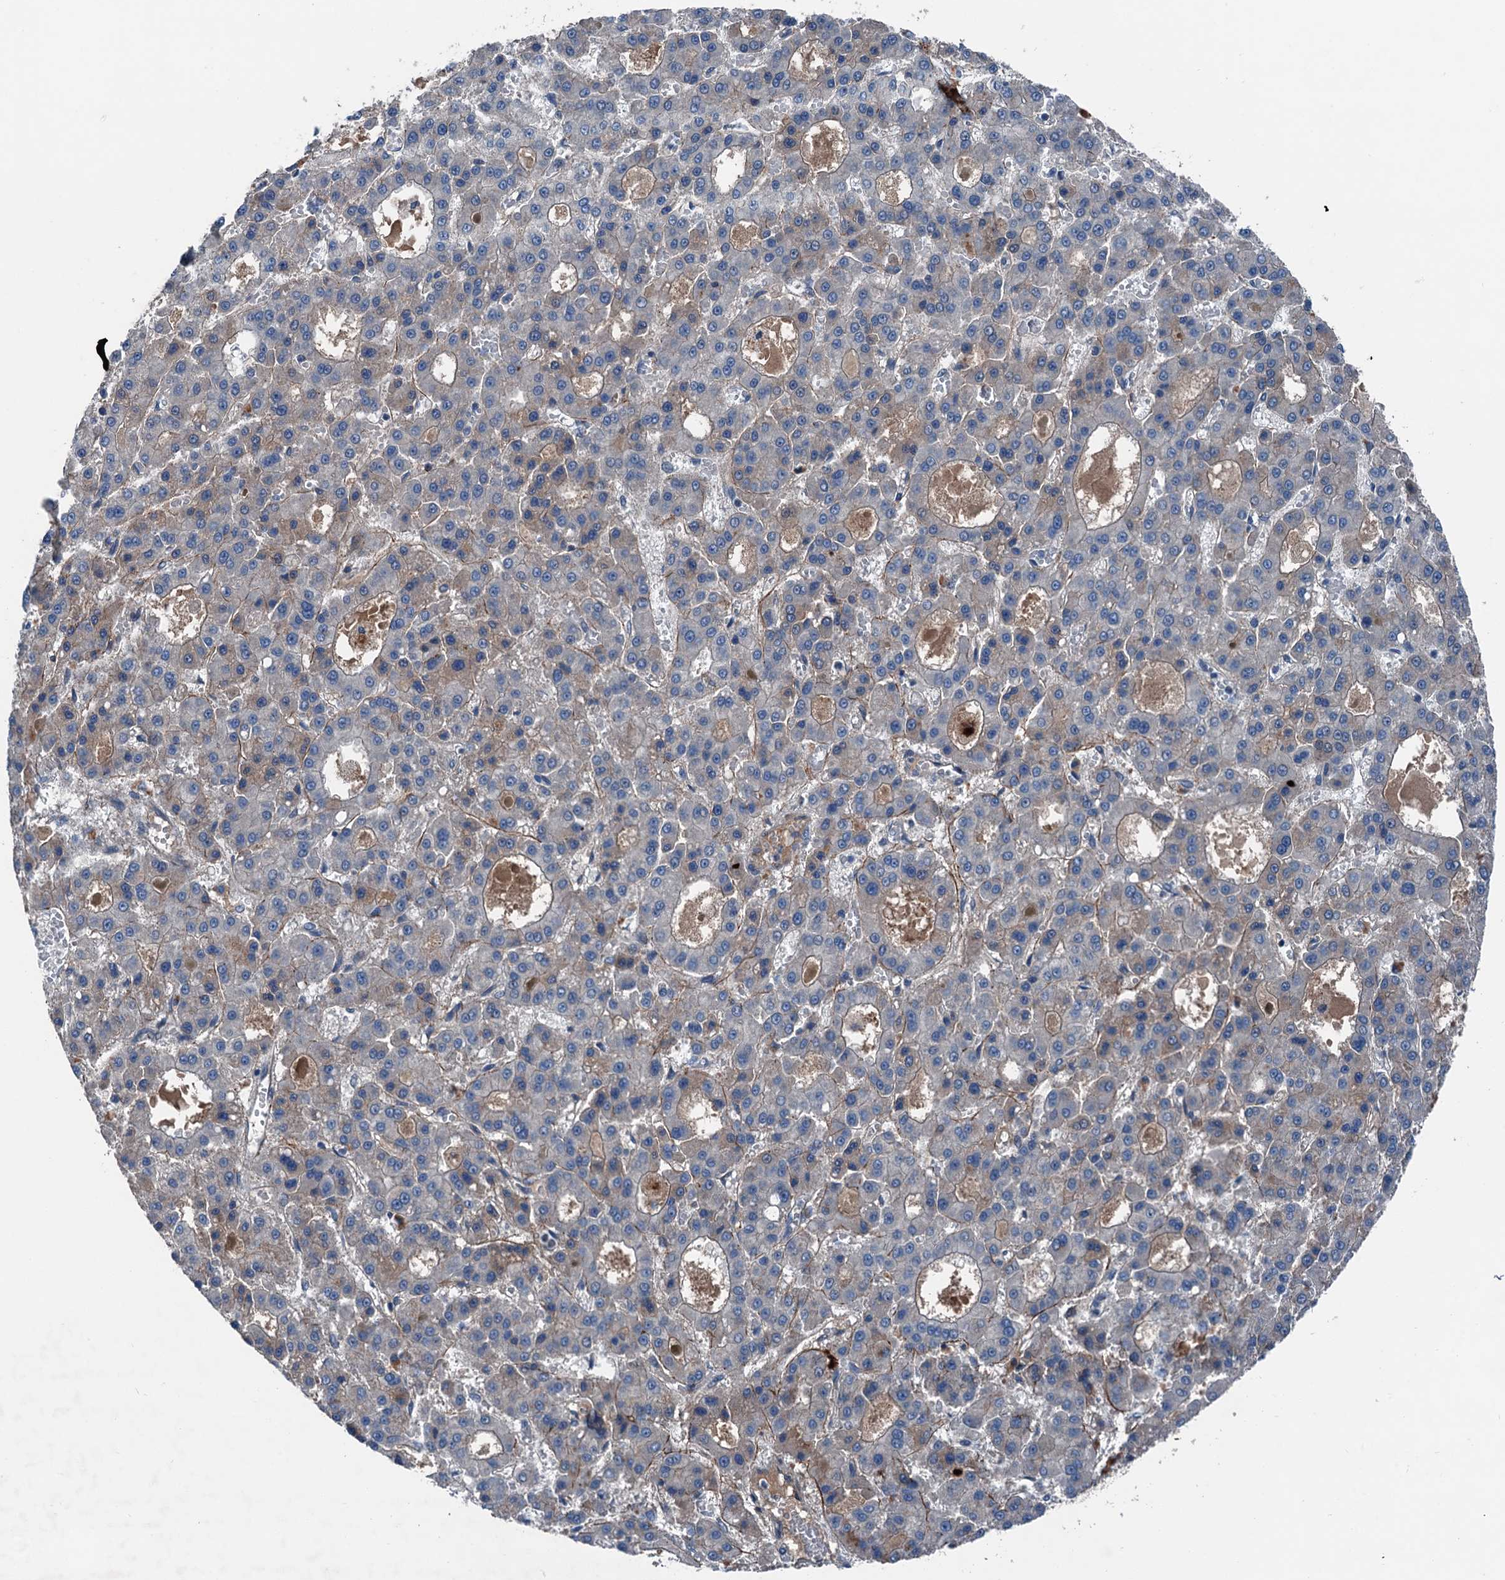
{"staining": {"intensity": "negative", "quantity": "none", "location": "none"}, "tissue": "liver cancer", "cell_type": "Tumor cells", "image_type": "cancer", "snomed": [{"axis": "morphology", "description": "Carcinoma, Hepatocellular, NOS"}, {"axis": "topography", "description": "Liver"}], "caption": "Tumor cells are negative for brown protein staining in liver cancer. The staining is performed using DAB brown chromogen with nuclei counter-stained in using hematoxylin.", "gene": "SLC2A10", "patient": {"sex": "male", "age": 70}}